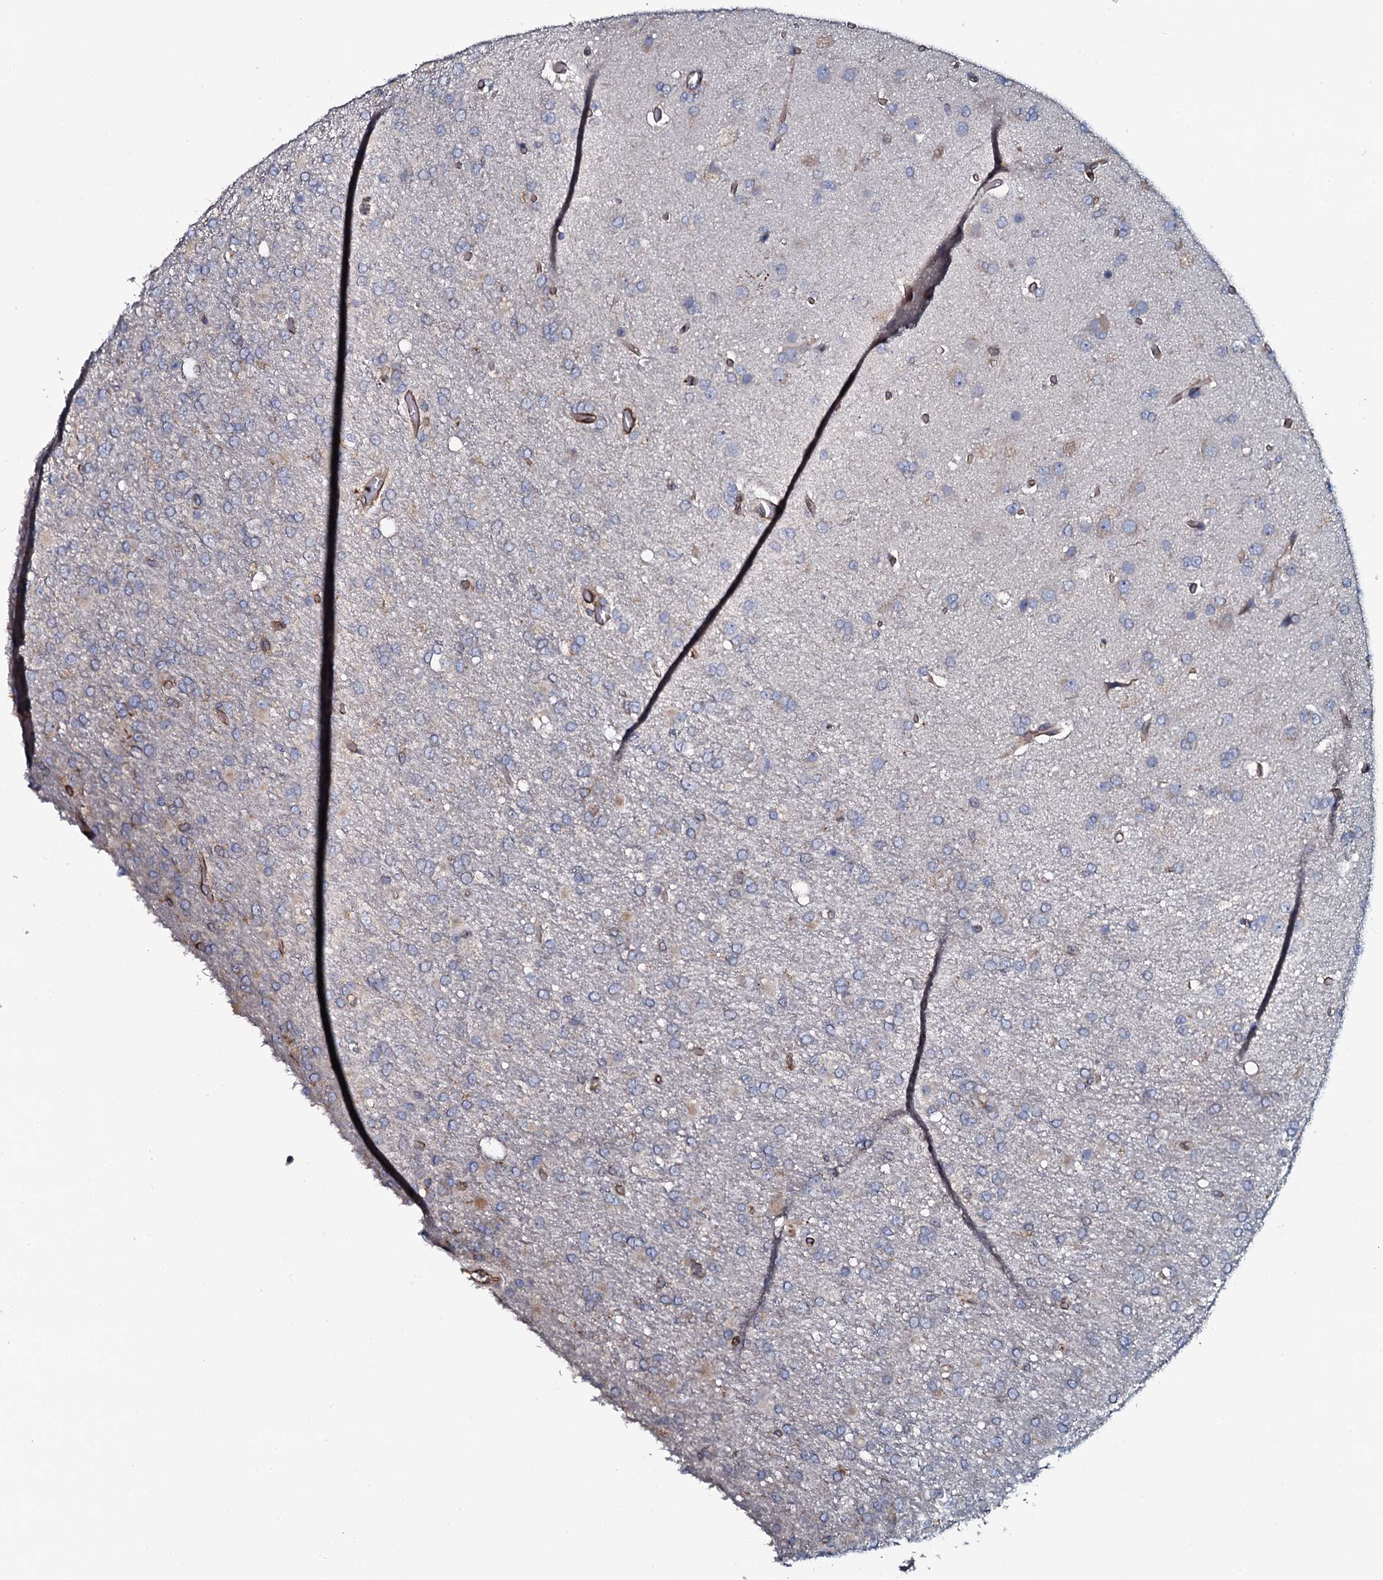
{"staining": {"intensity": "negative", "quantity": "none", "location": "none"}, "tissue": "glioma", "cell_type": "Tumor cells", "image_type": "cancer", "snomed": [{"axis": "morphology", "description": "Glioma, malignant, High grade"}, {"axis": "topography", "description": "Brain"}], "caption": "This is a micrograph of IHC staining of glioma, which shows no staining in tumor cells.", "gene": "TMEM151A", "patient": {"sex": "female", "age": 74}}